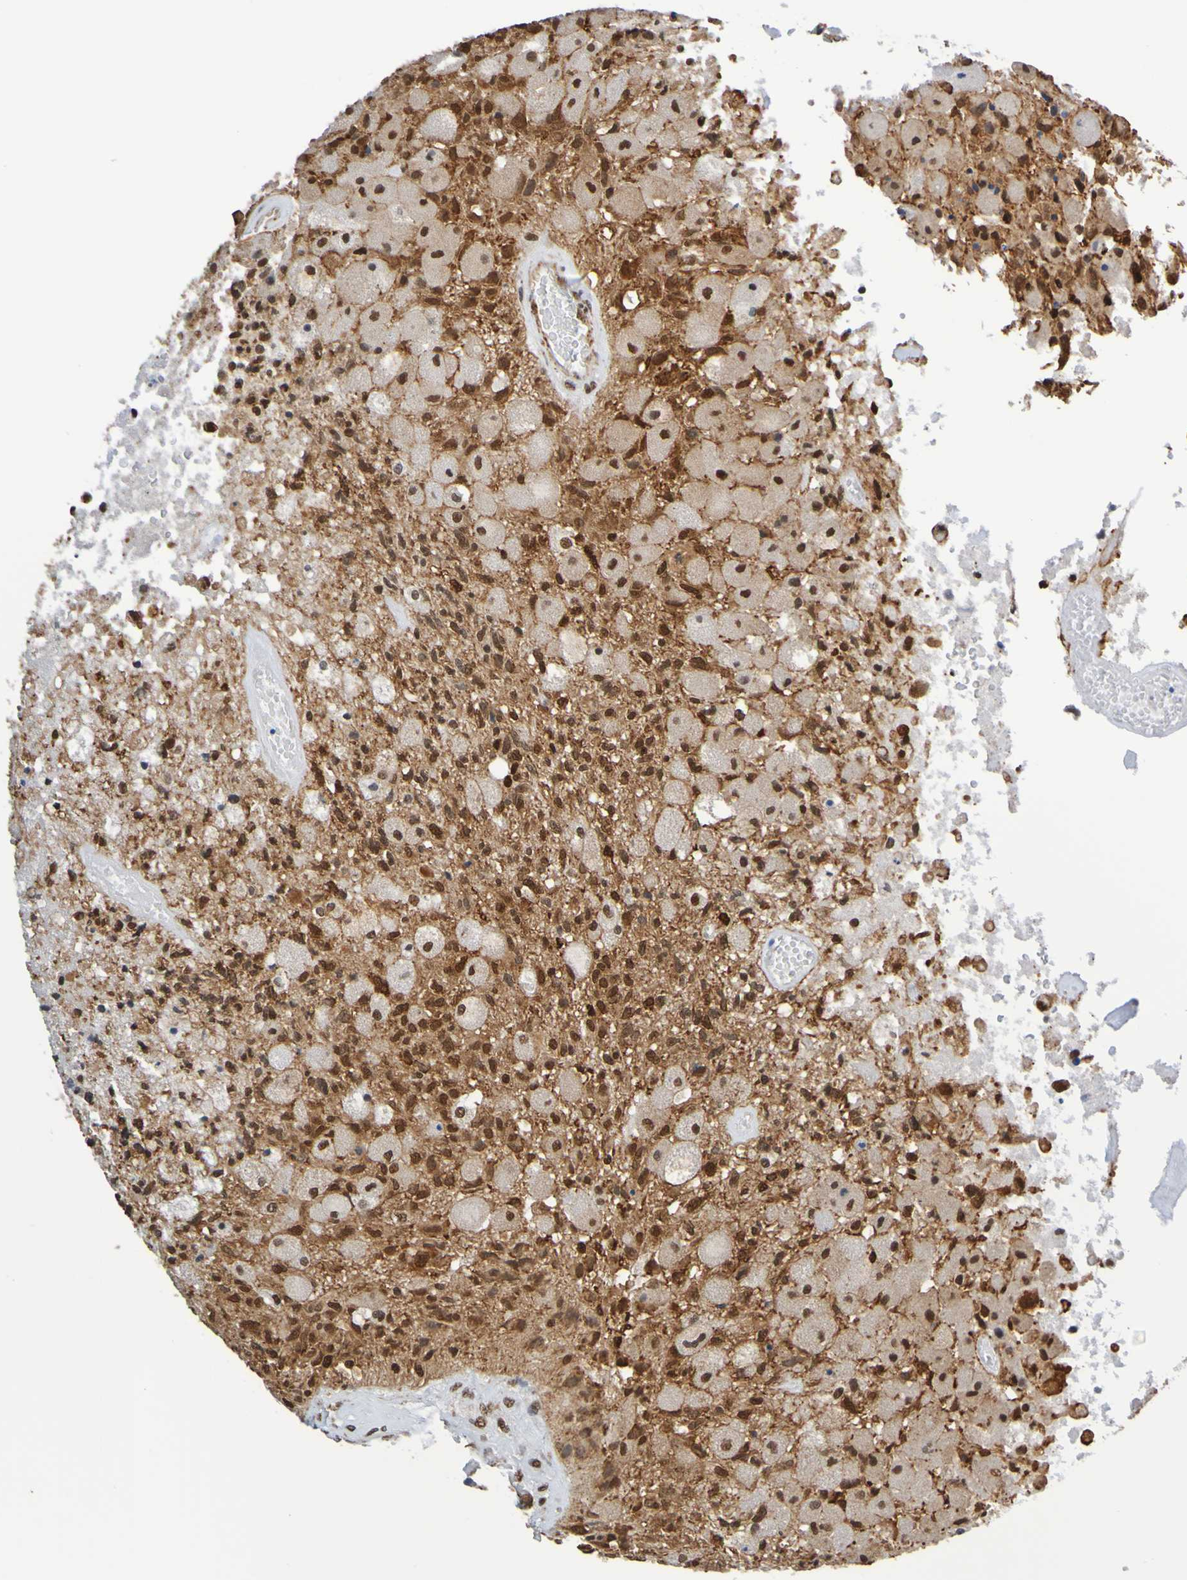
{"staining": {"intensity": "strong", "quantity": ">75%", "location": "nuclear"}, "tissue": "glioma", "cell_type": "Tumor cells", "image_type": "cancer", "snomed": [{"axis": "morphology", "description": "Normal tissue, NOS"}, {"axis": "morphology", "description": "Glioma, malignant, High grade"}, {"axis": "topography", "description": "Cerebral cortex"}], "caption": "This histopathology image displays immunohistochemistry staining of human malignant high-grade glioma, with high strong nuclear positivity in about >75% of tumor cells.", "gene": "HDAC2", "patient": {"sex": "male", "age": 77}}